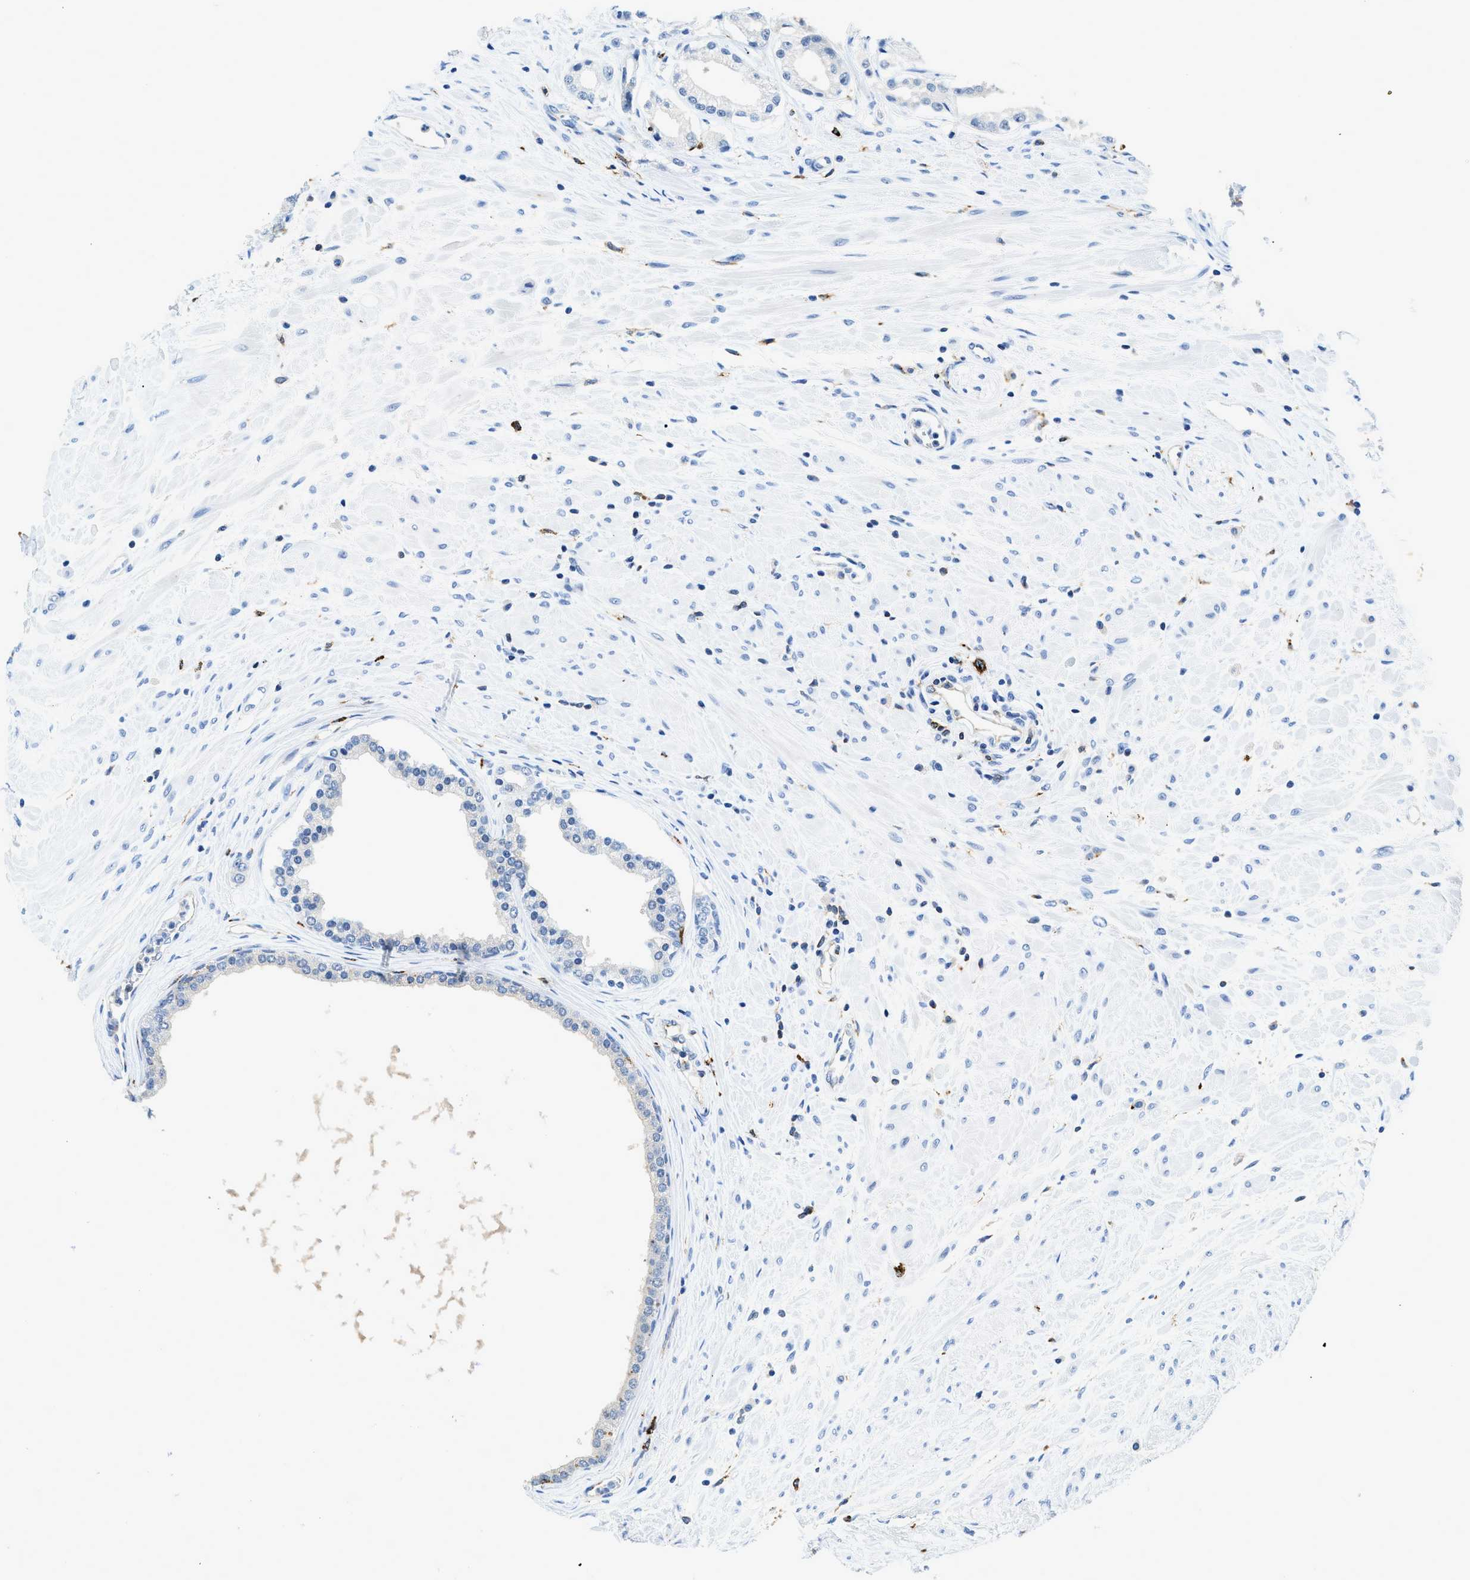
{"staining": {"intensity": "negative", "quantity": "none", "location": "none"}, "tissue": "prostate cancer", "cell_type": "Tumor cells", "image_type": "cancer", "snomed": [{"axis": "morphology", "description": "Adenocarcinoma, Low grade"}, {"axis": "topography", "description": "Prostate"}], "caption": "Immunohistochemical staining of human prostate cancer (low-grade adenocarcinoma) displays no significant expression in tumor cells.", "gene": "CD226", "patient": {"sex": "male", "age": 63}}